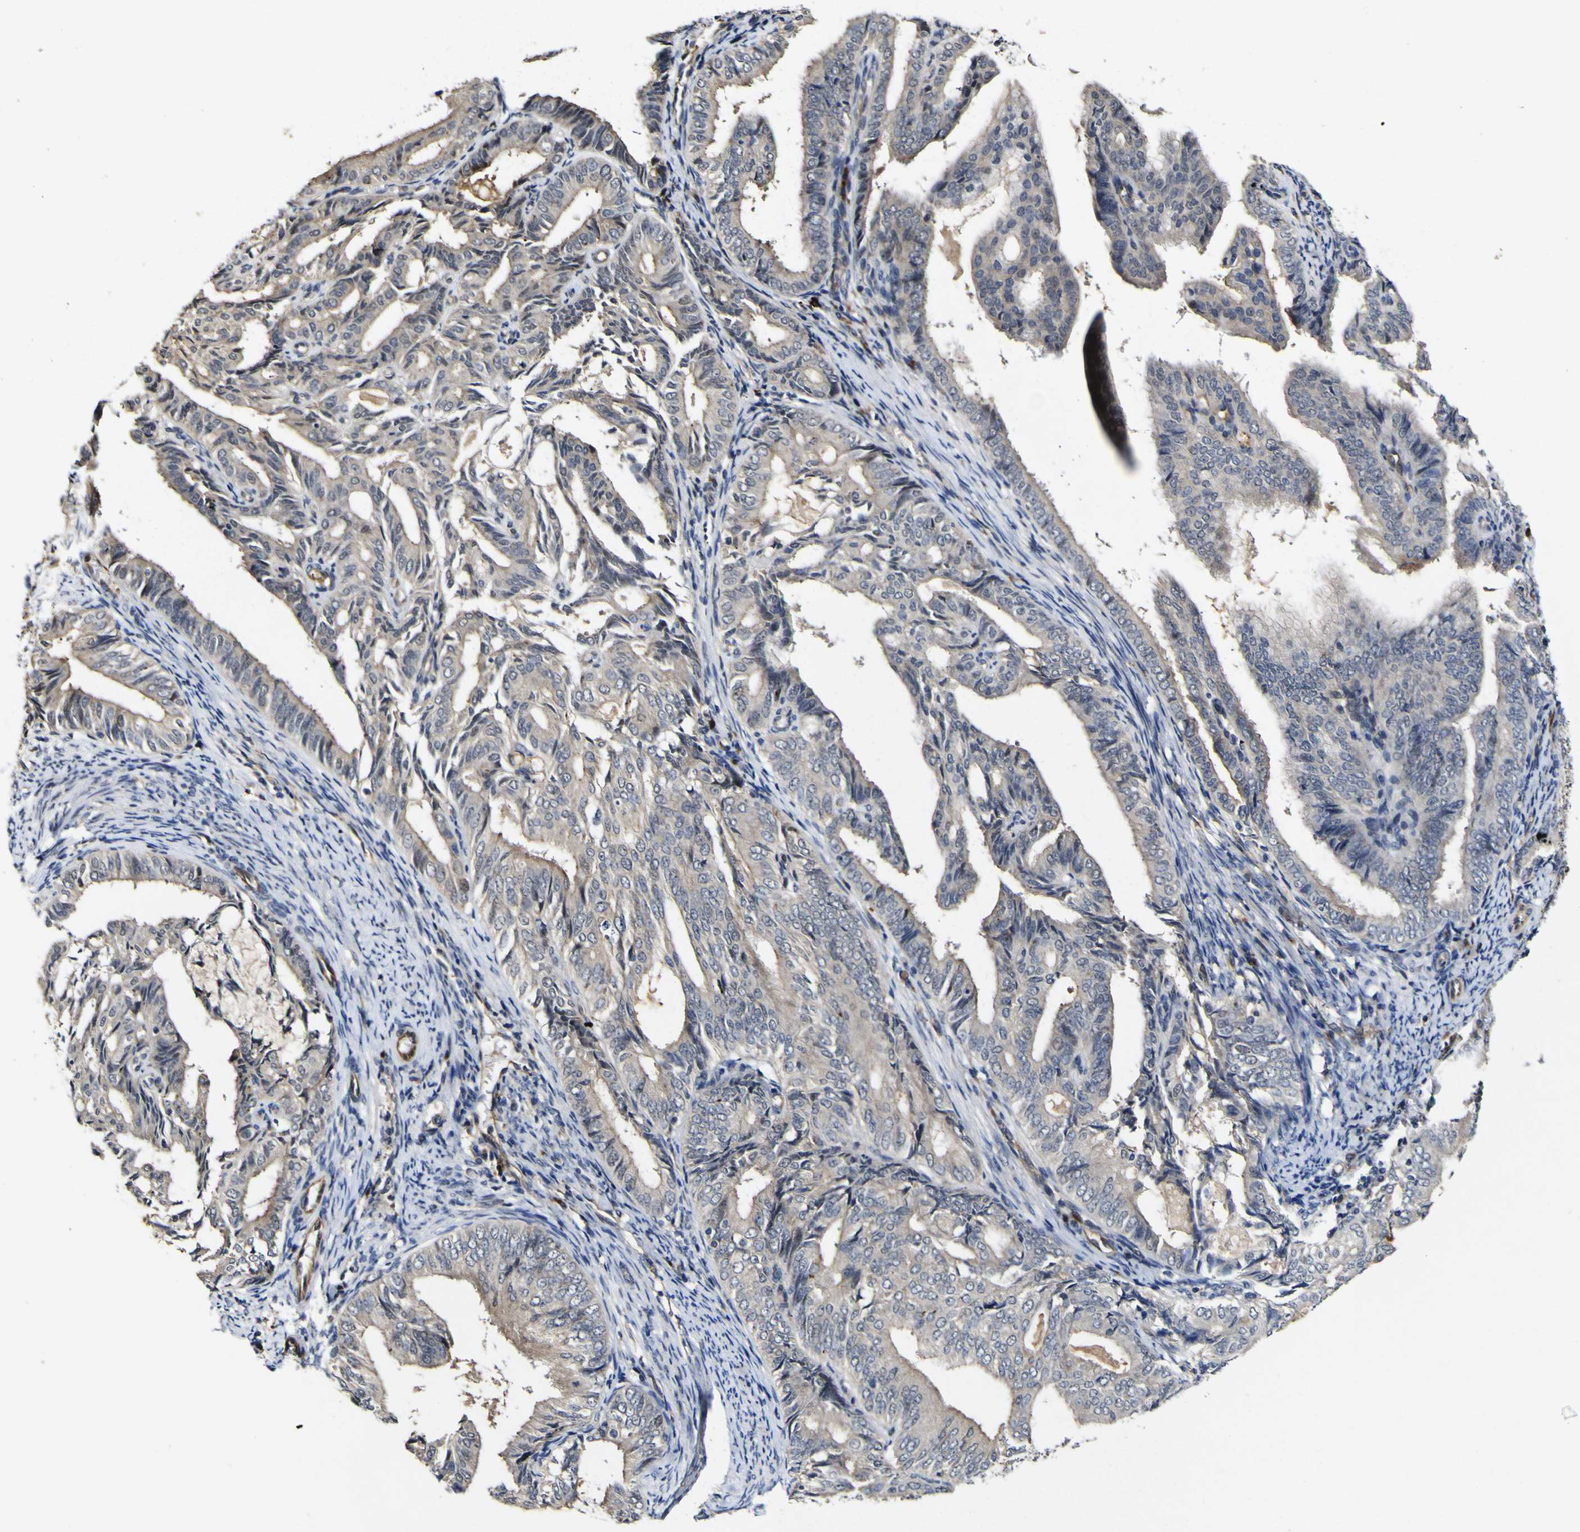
{"staining": {"intensity": "negative", "quantity": "none", "location": "none"}, "tissue": "endometrial cancer", "cell_type": "Tumor cells", "image_type": "cancer", "snomed": [{"axis": "morphology", "description": "Adenocarcinoma, NOS"}, {"axis": "topography", "description": "Endometrium"}], "caption": "Endometrial adenocarcinoma was stained to show a protein in brown. There is no significant staining in tumor cells.", "gene": "CCL2", "patient": {"sex": "female", "age": 58}}